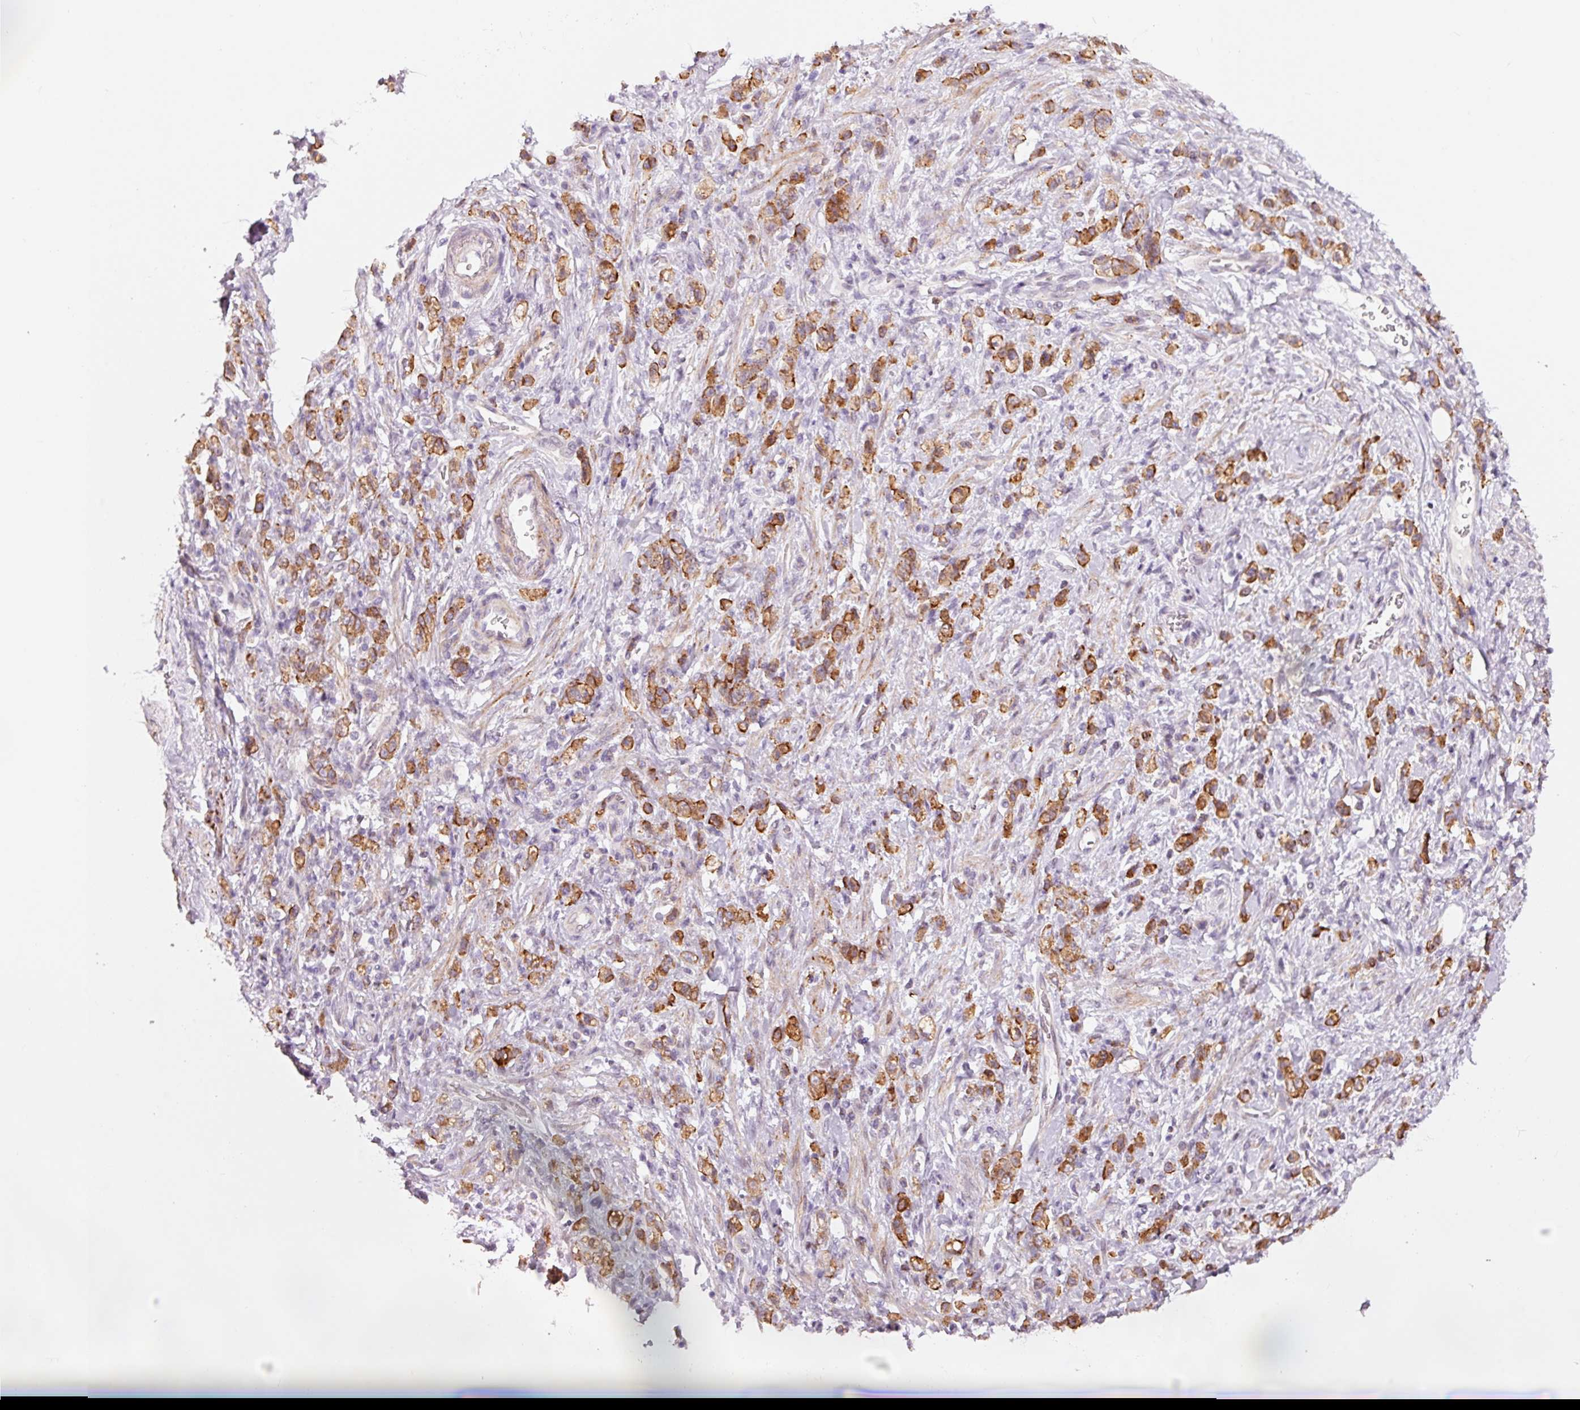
{"staining": {"intensity": "strong", "quantity": ">75%", "location": "cytoplasmic/membranous"}, "tissue": "stomach cancer", "cell_type": "Tumor cells", "image_type": "cancer", "snomed": [{"axis": "morphology", "description": "Adenocarcinoma, NOS"}, {"axis": "topography", "description": "Stomach"}], "caption": "Immunohistochemical staining of stomach adenocarcinoma exhibits strong cytoplasmic/membranous protein expression in about >75% of tumor cells.", "gene": "DAPP1", "patient": {"sex": "male", "age": 77}}